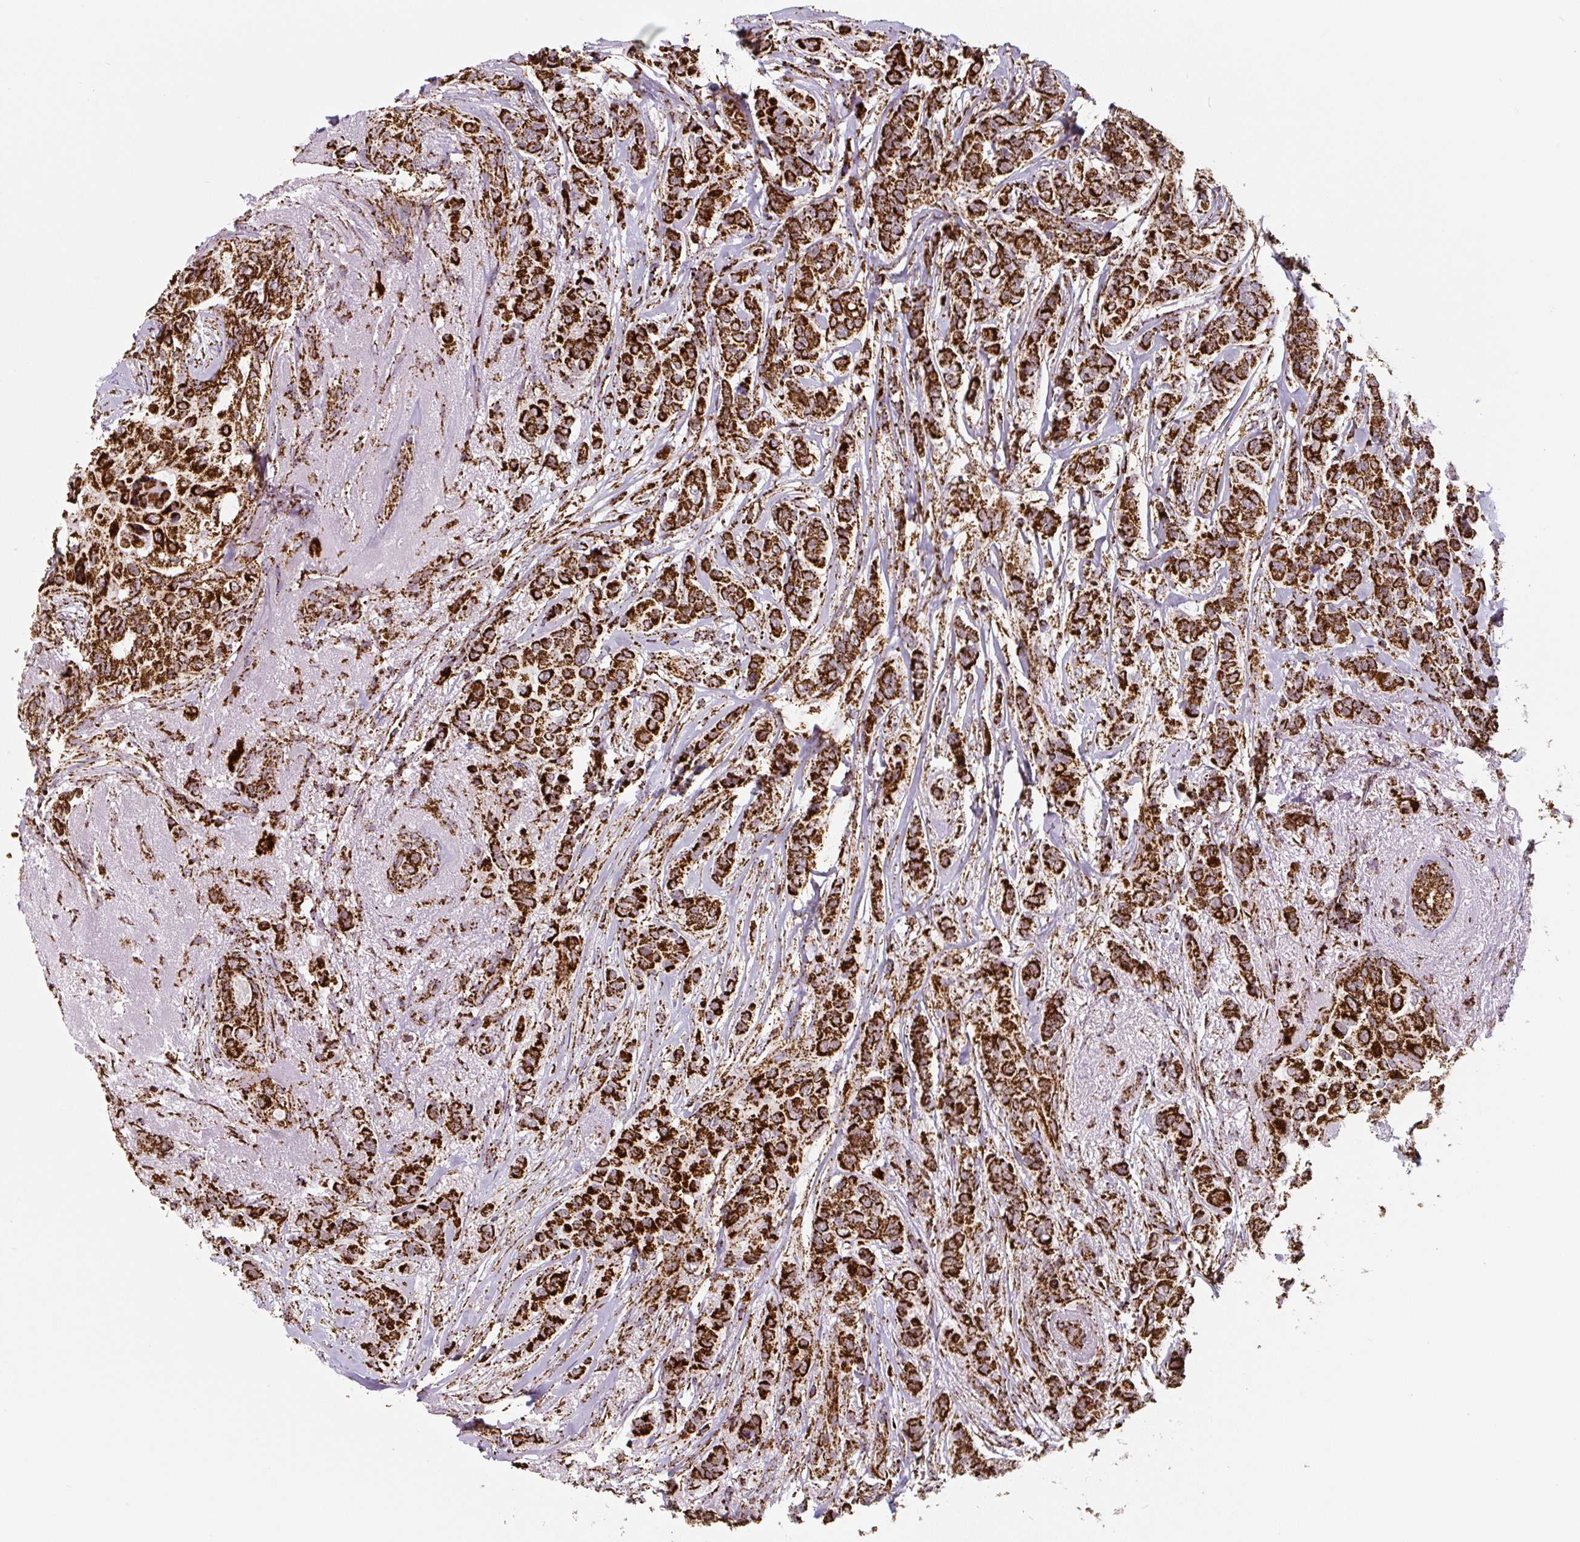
{"staining": {"intensity": "strong", "quantity": ">75%", "location": "cytoplasmic/membranous"}, "tissue": "breast cancer", "cell_type": "Tumor cells", "image_type": "cancer", "snomed": [{"axis": "morphology", "description": "Lobular carcinoma"}, {"axis": "topography", "description": "Breast"}], "caption": "Protein analysis of breast cancer (lobular carcinoma) tissue reveals strong cytoplasmic/membranous staining in approximately >75% of tumor cells.", "gene": "ATP5F1A", "patient": {"sex": "female", "age": 51}}